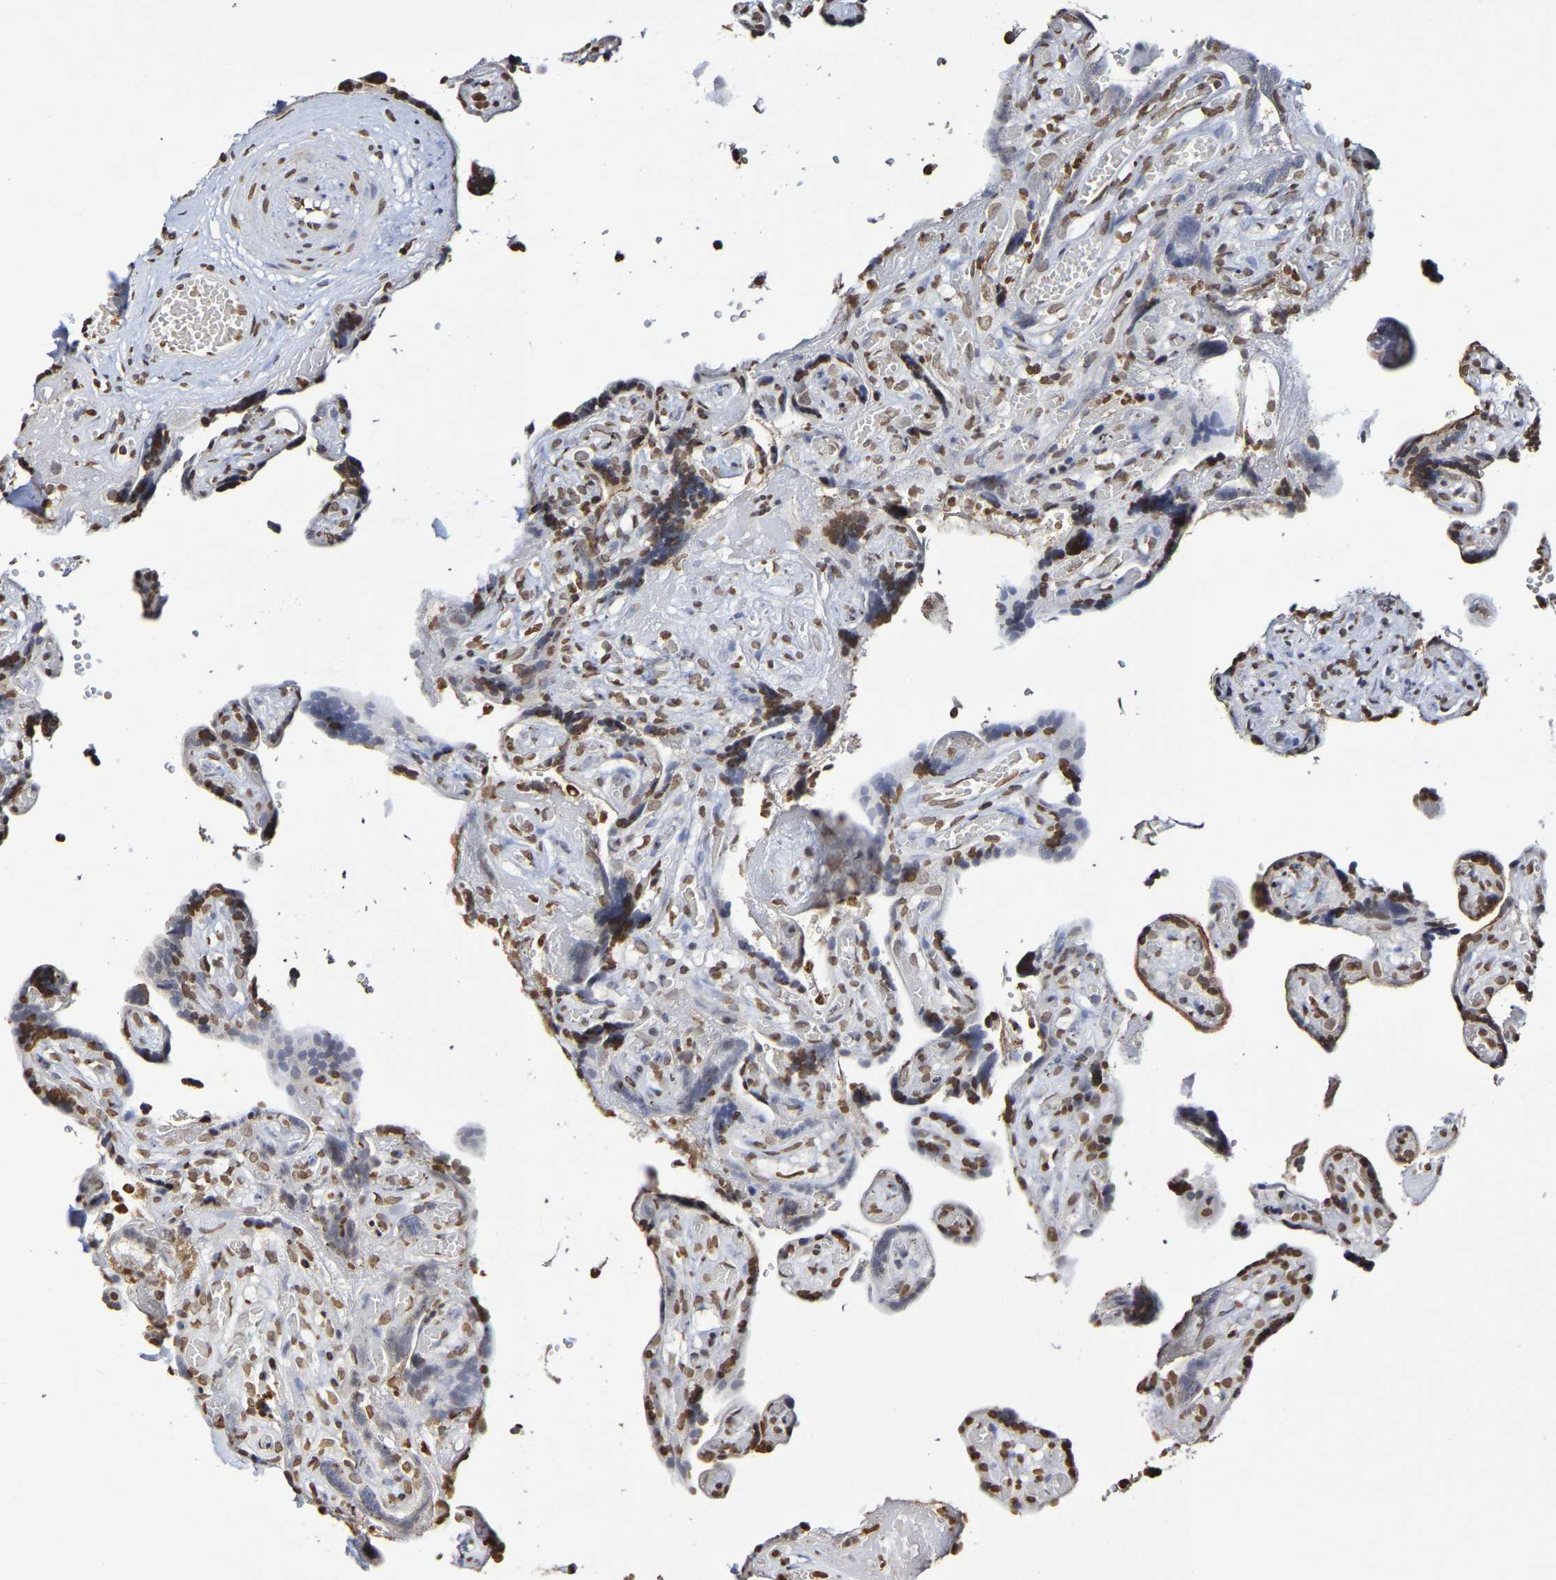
{"staining": {"intensity": "weak", "quantity": ">75%", "location": "nuclear"}, "tissue": "placenta", "cell_type": "Decidual cells", "image_type": "normal", "snomed": [{"axis": "morphology", "description": "Normal tissue, NOS"}, {"axis": "topography", "description": "Placenta"}], "caption": "High-magnification brightfield microscopy of unremarkable placenta stained with DAB (3,3'-diaminobenzidine) (brown) and counterstained with hematoxylin (blue). decidual cells exhibit weak nuclear positivity is seen in approximately>75% of cells. Immunohistochemistry stains the protein of interest in brown and the nuclei are stained blue.", "gene": "ATF4", "patient": {"sex": "female", "age": 30}}